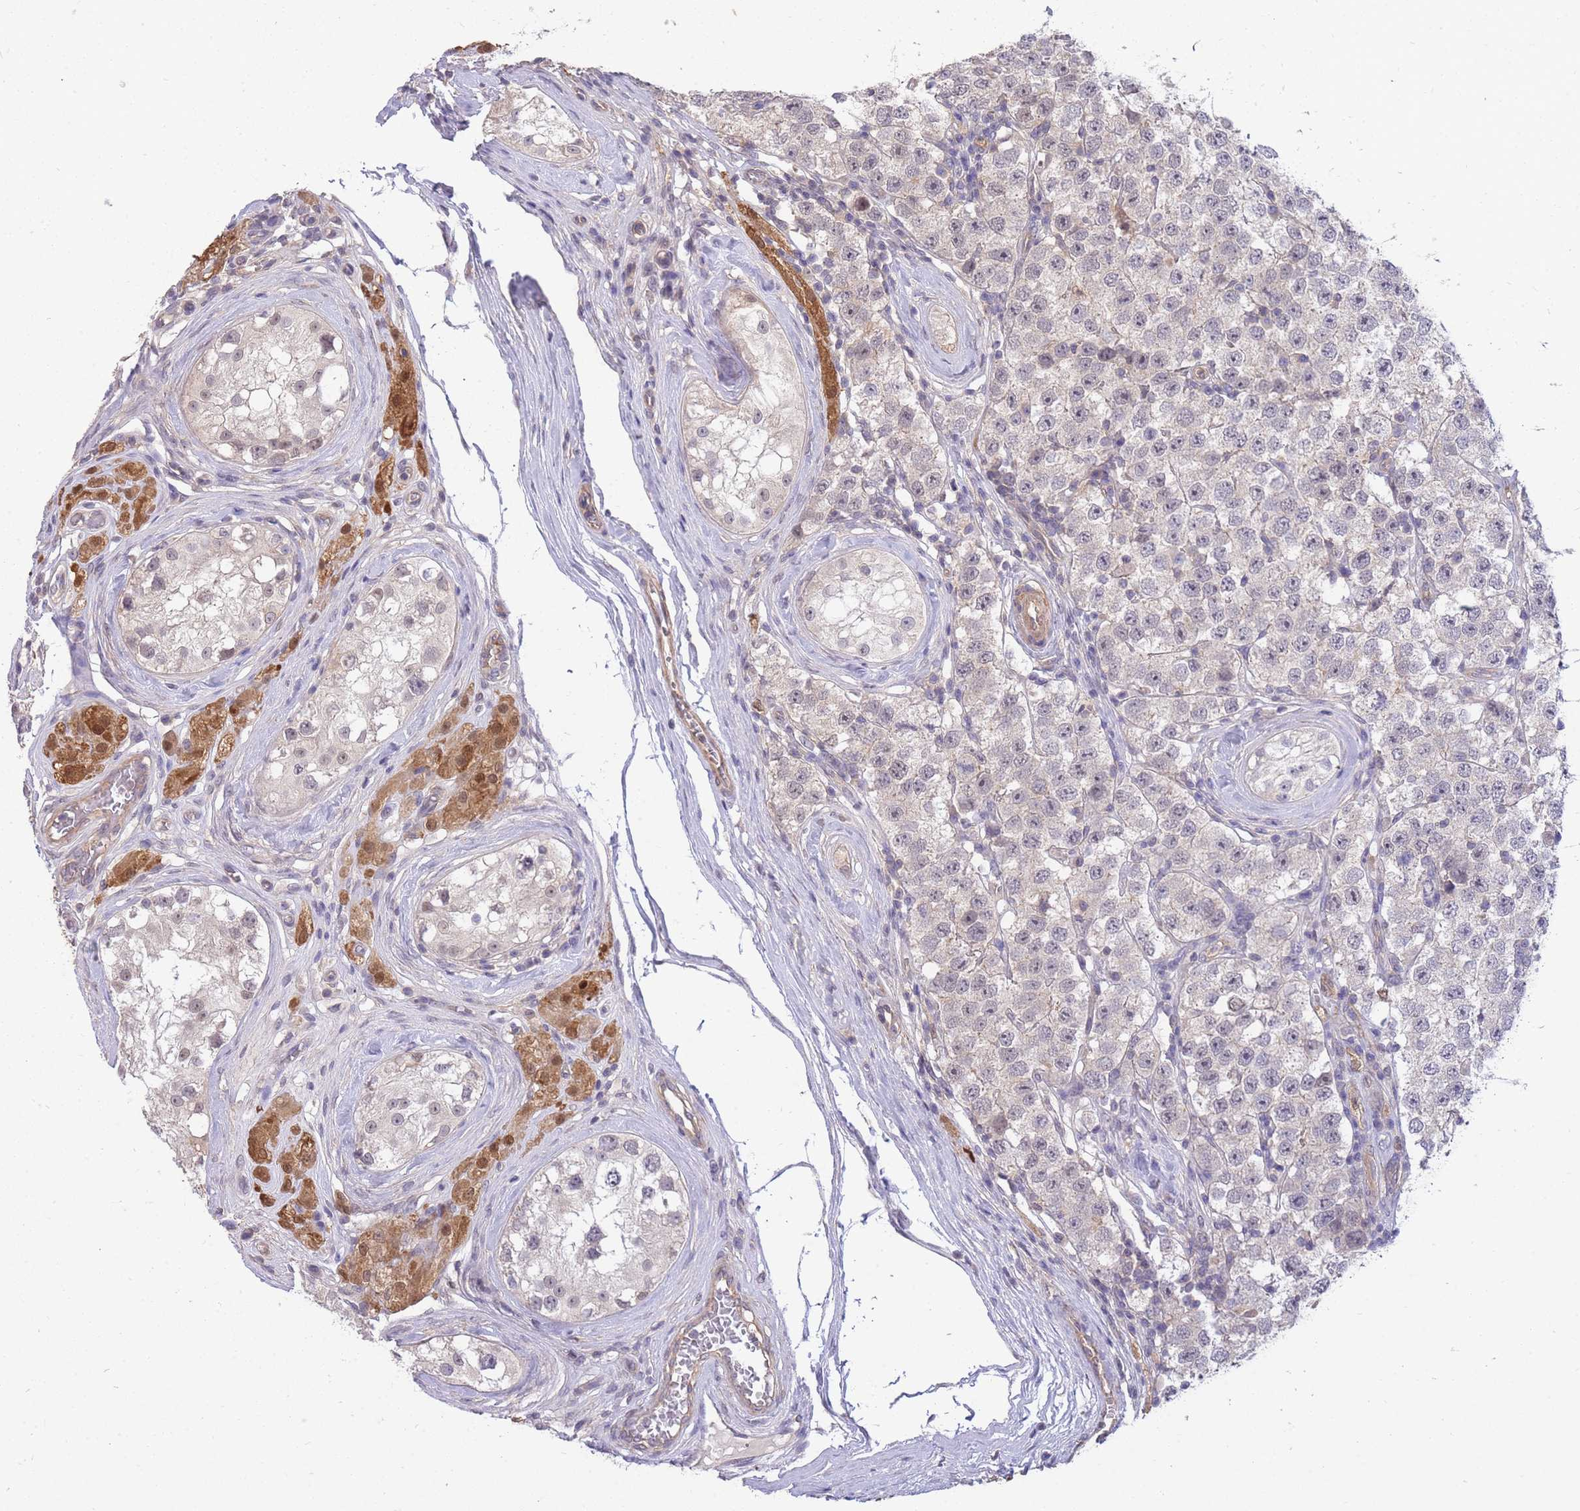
{"staining": {"intensity": "weak", "quantity": "<25%", "location": "nuclear"}, "tissue": "testis cancer", "cell_type": "Tumor cells", "image_type": "cancer", "snomed": [{"axis": "morphology", "description": "Seminoma, NOS"}, {"axis": "topography", "description": "Testis"}], "caption": "The histopathology image shows no significant expression in tumor cells of testis cancer.", "gene": "SMC6", "patient": {"sex": "male", "age": 34}}